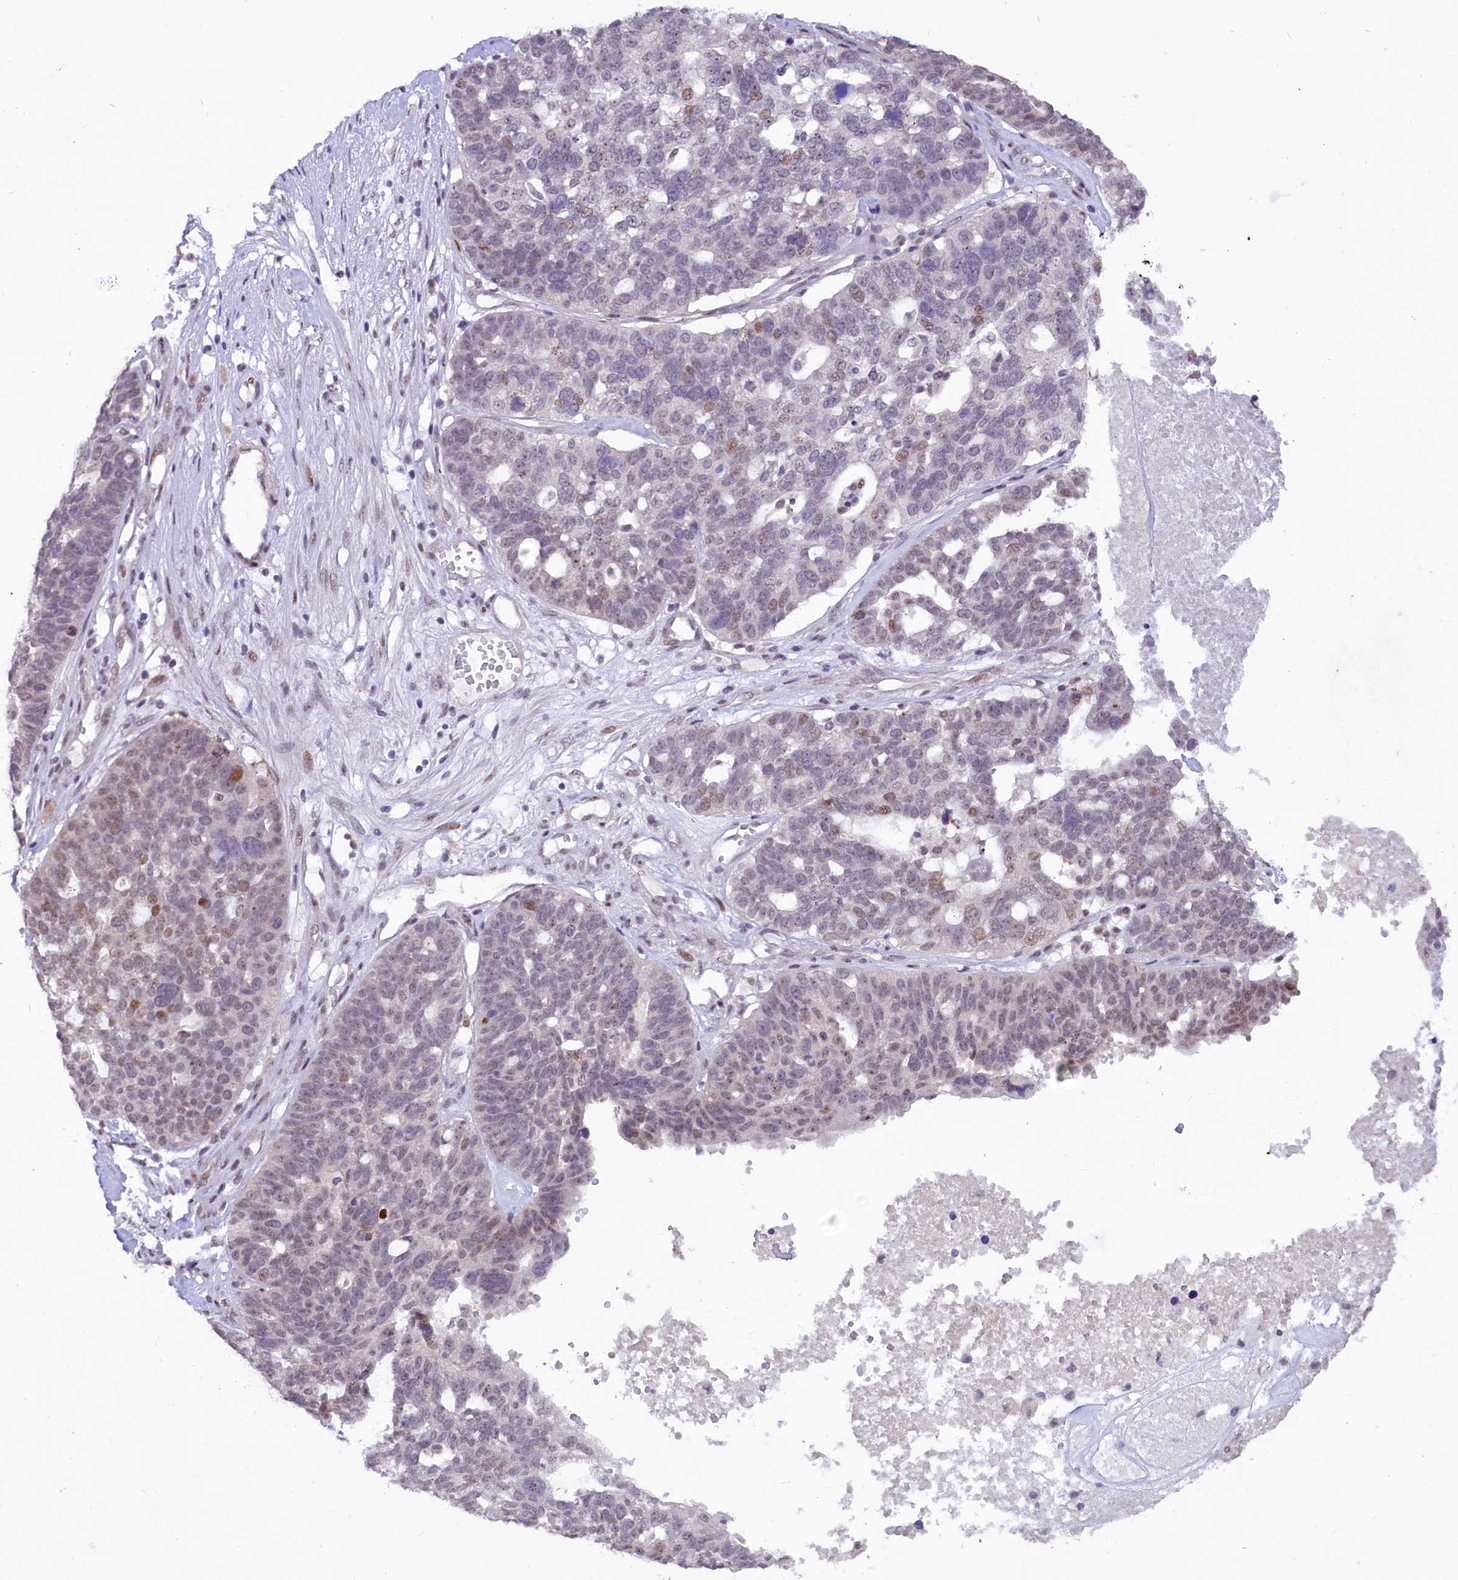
{"staining": {"intensity": "moderate", "quantity": "<25%", "location": "nuclear"}, "tissue": "ovarian cancer", "cell_type": "Tumor cells", "image_type": "cancer", "snomed": [{"axis": "morphology", "description": "Cystadenocarcinoma, serous, NOS"}, {"axis": "topography", "description": "Ovary"}], "caption": "Immunohistochemistry micrograph of human ovarian cancer (serous cystadenocarcinoma) stained for a protein (brown), which displays low levels of moderate nuclear expression in about <25% of tumor cells.", "gene": "ANKS3", "patient": {"sex": "female", "age": 59}}